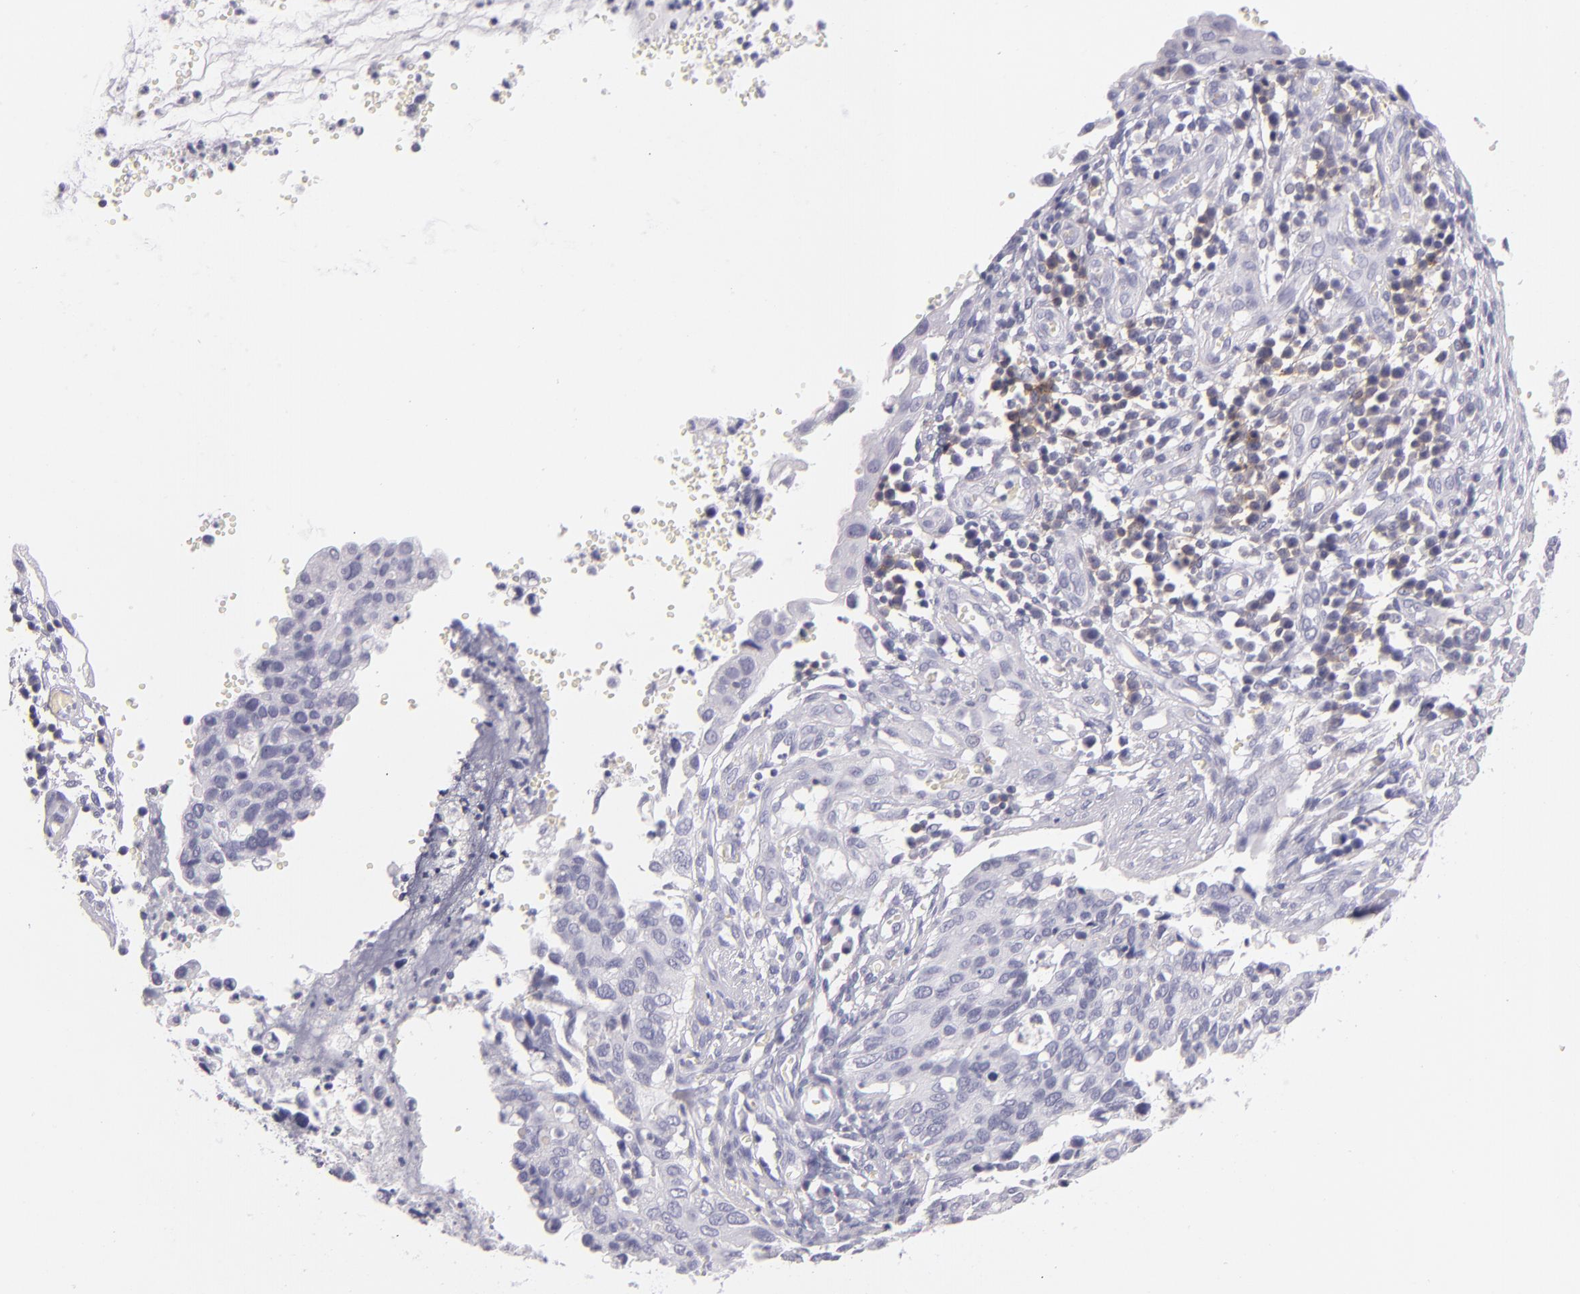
{"staining": {"intensity": "negative", "quantity": "none", "location": "none"}, "tissue": "cervical cancer", "cell_type": "Tumor cells", "image_type": "cancer", "snomed": [{"axis": "morphology", "description": "Normal tissue, NOS"}, {"axis": "morphology", "description": "Squamous cell carcinoma, NOS"}, {"axis": "topography", "description": "Cervix"}], "caption": "The micrograph reveals no staining of tumor cells in squamous cell carcinoma (cervical). (DAB (3,3'-diaminobenzidine) IHC with hematoxylin counter stain).", "gene": "CD48", "patient": {"sex": "female", "age": 45}}